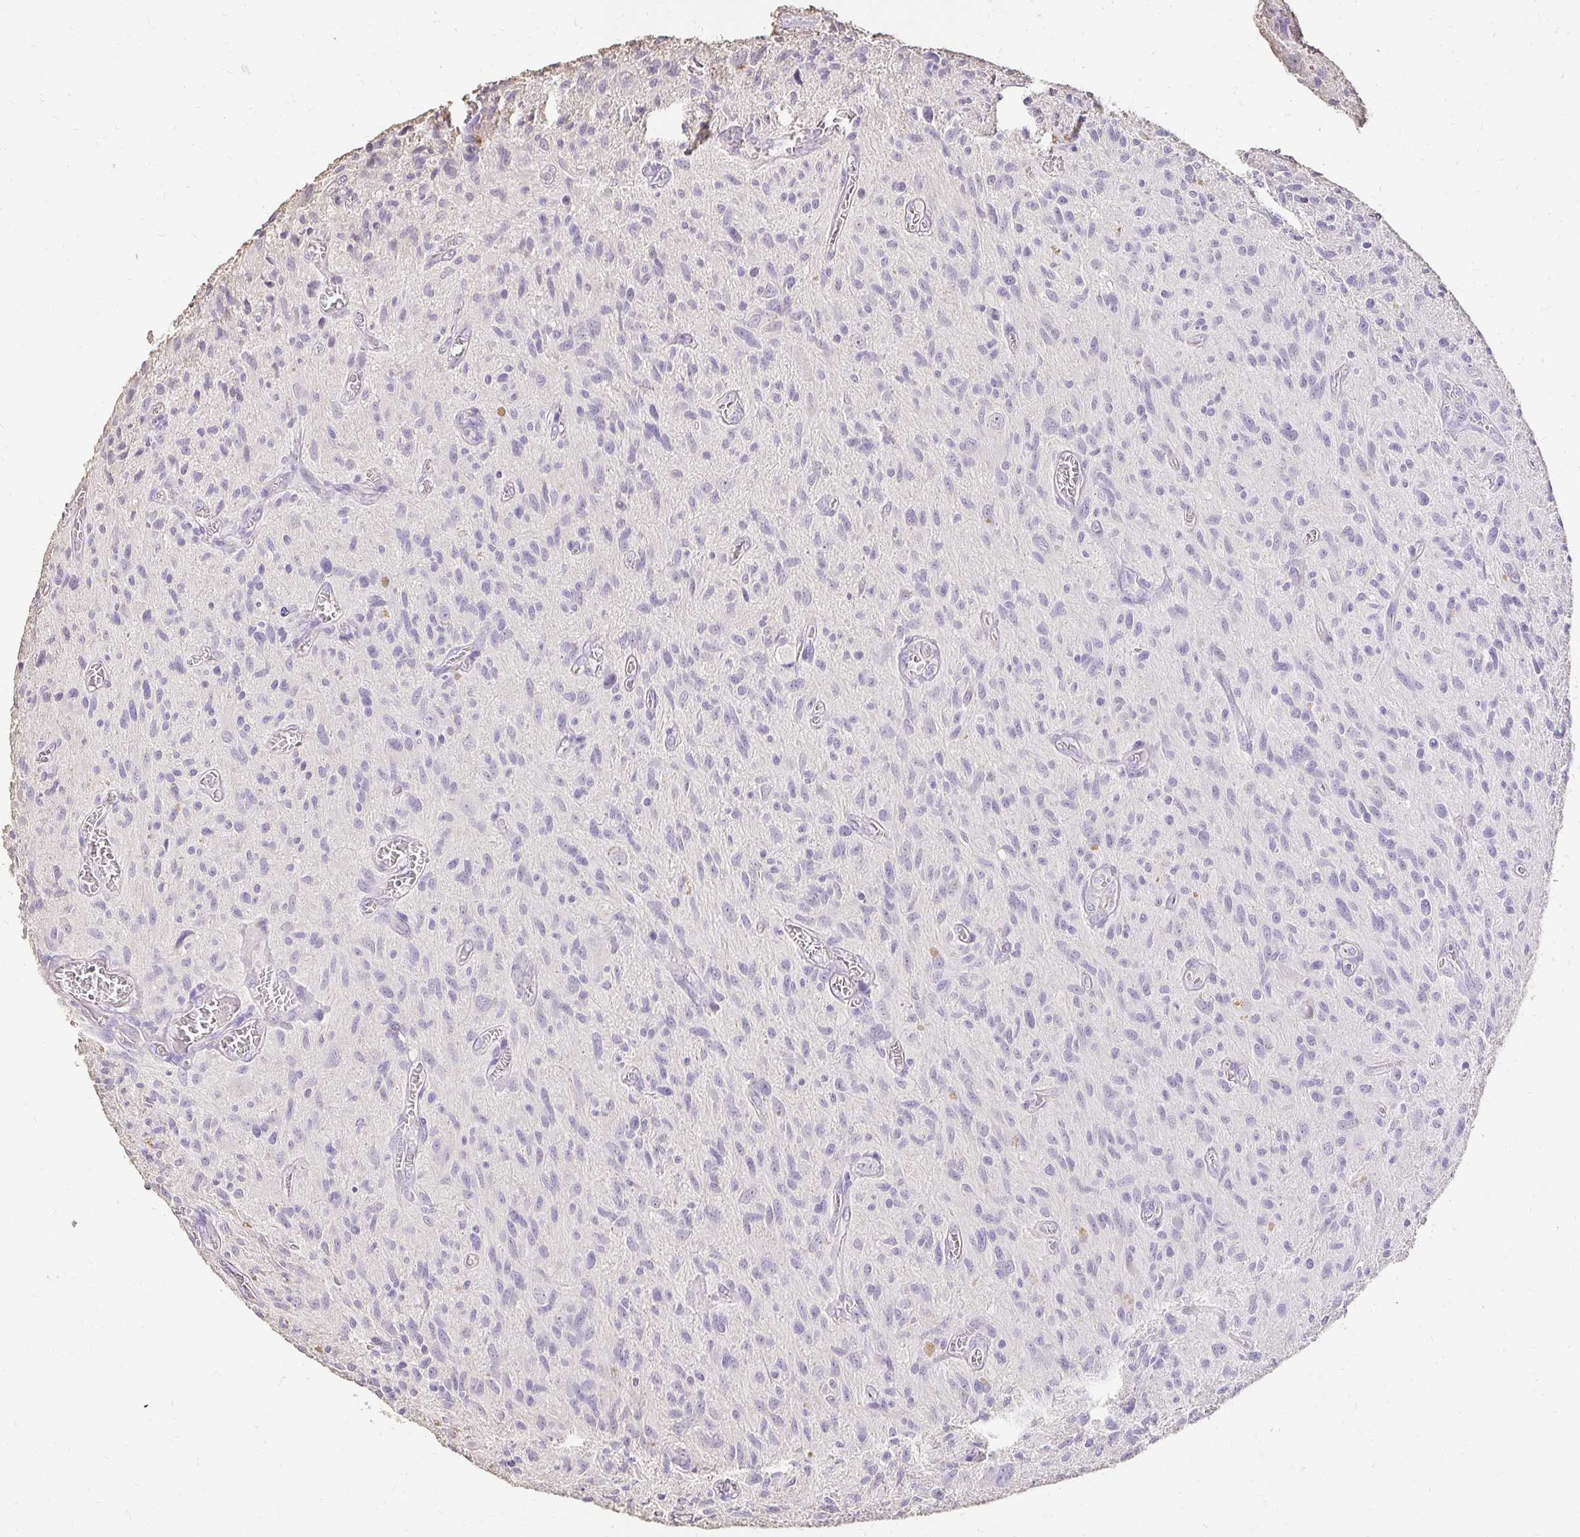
{"staining": {"intensity": "negative", "quantity": "none", "location": "none"}, "tissue": "glioma", "cell_type": "Tumor cells", "image_type": "cancer", "snomed": [{"axis": "morphology", "description": "Glioma, malignant, High grade"}, {"axis": "topography", "description": "Brain"}], "caption": "A high-resolution photomicrograph shows immunohistochemistry staining of malignant glioma (high-grade), which shows no significant expression in tumor cells. (Stains: DAB (3,3'-diaminobenzidine) IHC with hematoxylin counter stain, Microscopy: brightfield microscopy at high magnification).", "gene": "UGT1A6", "patient": {"sex": "male", "age": 75}}